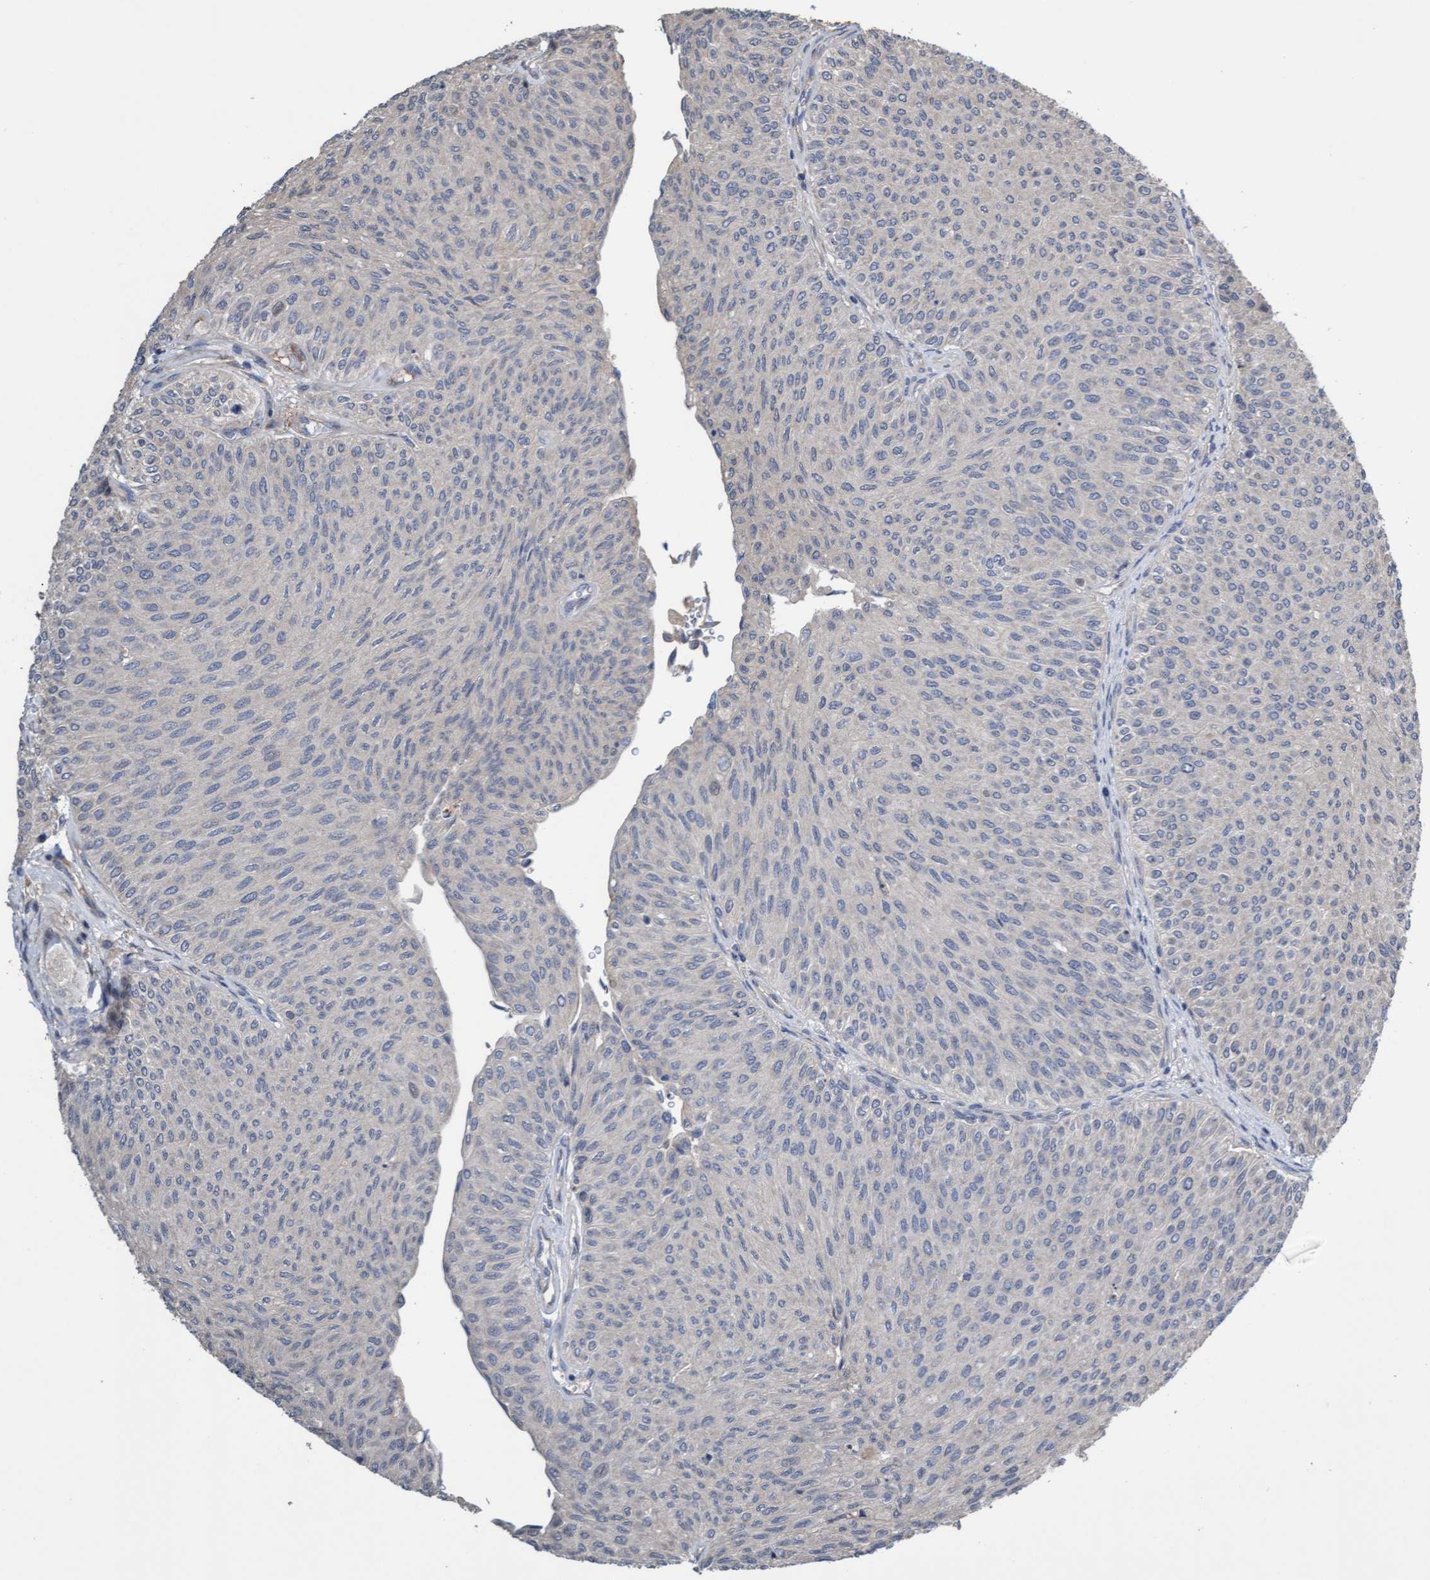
{"staining": {"intensity": "negative", "quantity": "none", "location": "none"}, "tissue": "urothelial cancer", "cell_type": "Tumor cells", "image_type": "cancer", "snomed": [{"axis": "morphology", "description": "Urothelial carcinoma, Low grade"}, {"axis": "topography", "description": "Urinary bladder"}], "caption": "The histopathology image demonstrates no staining of tumor cells in low-grade urothelial carcinoma.", "gene": "ITFG1", "patient": {"sex": "male", "age": 78}}